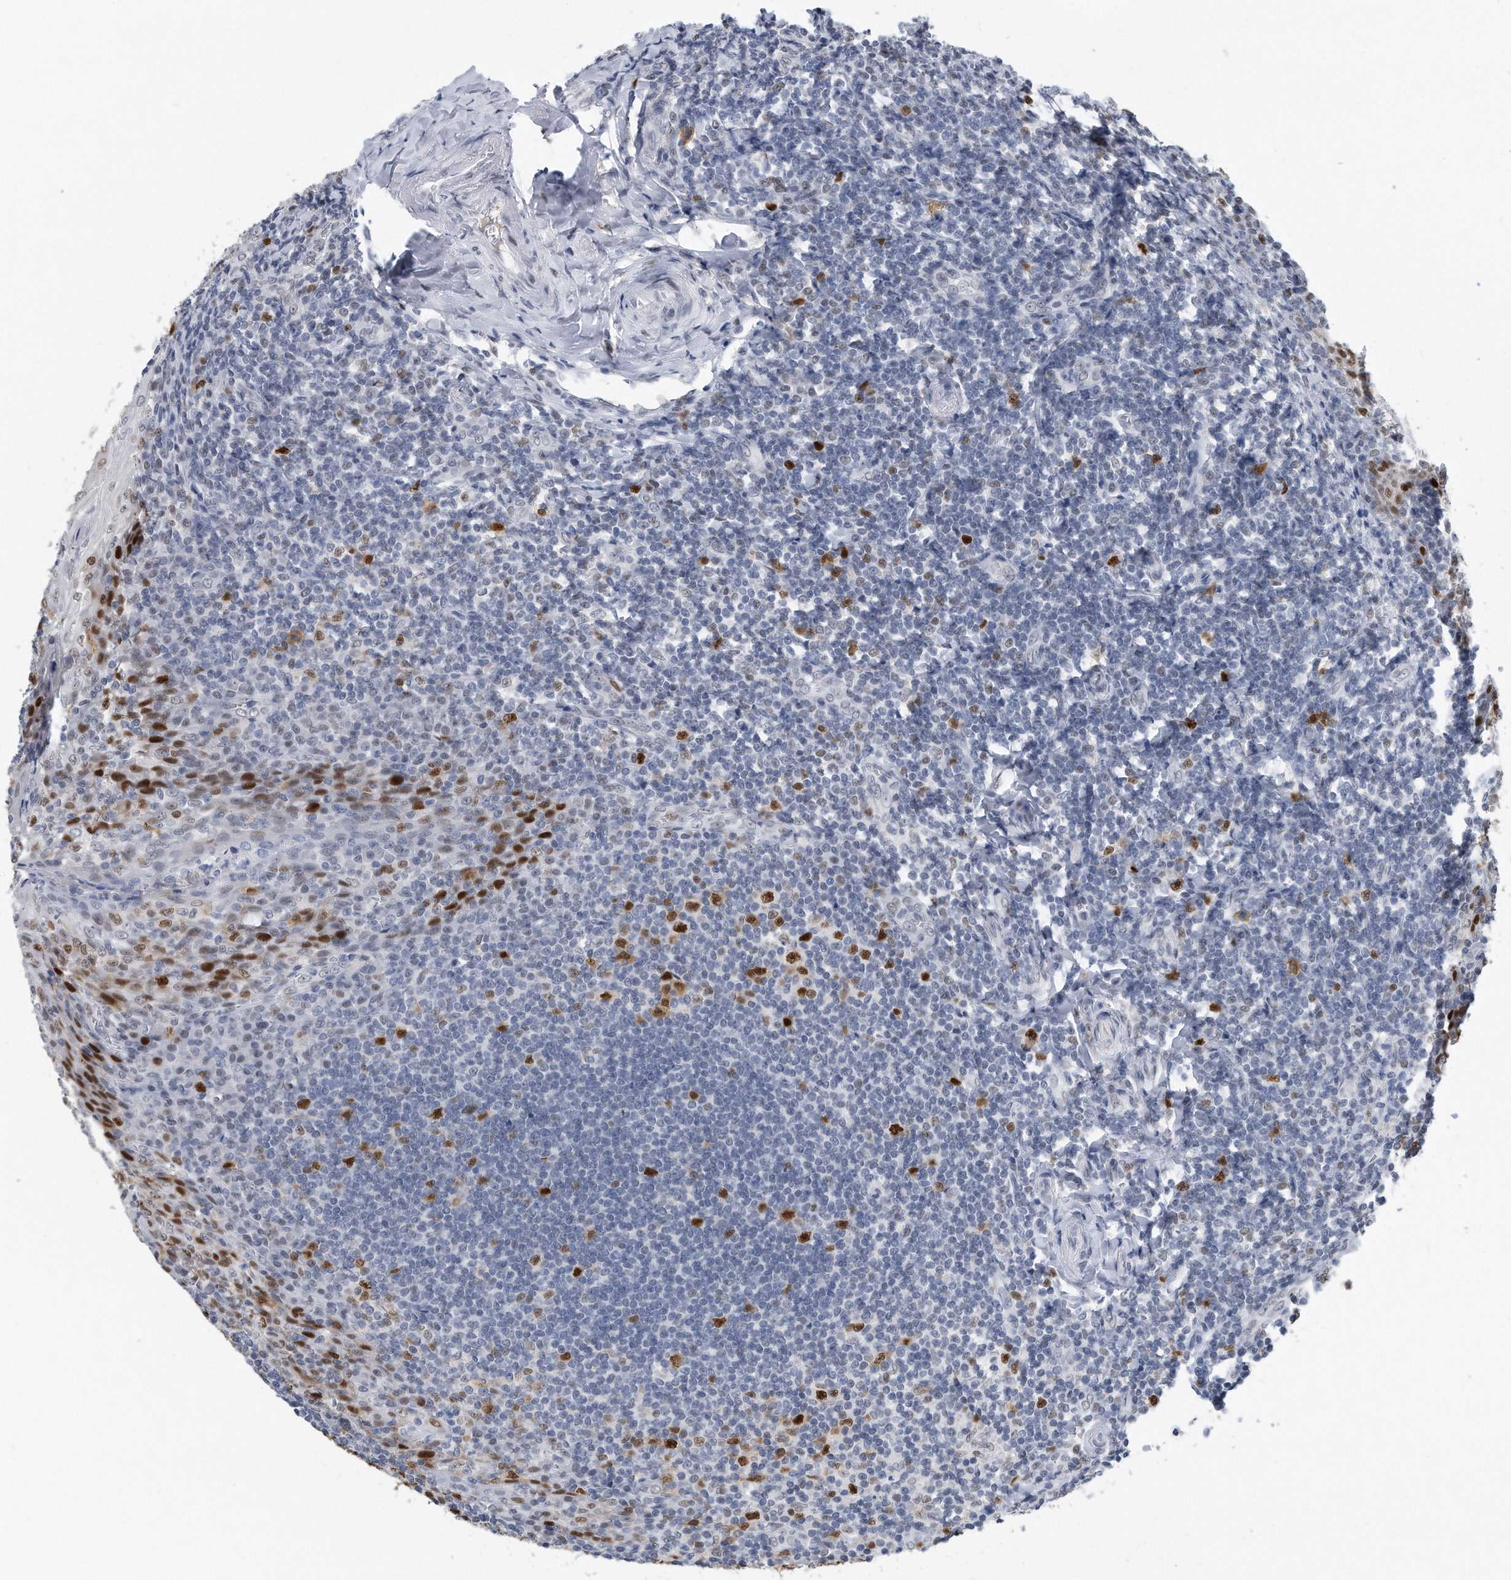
{"staining": {"intensity": "strong", "quantity": ">75%", "location": "nuclear"}, "tissue": "tonsil", "cell_type": "Germinal center cells", "image_type": "normal", "snomed": [{"axis": "morphology", "description": "Normal tissue, NOS"}, {"axis": "topography", "description": "Tonsil"}], "caption": "The immunohistochemical stain shows strong nuclear expression in germinal center cells of benign tonsil. The protein of interest is shown in brown color, while the nuclei are stained blue.", "gene": "PCNA", "patient": {"sex": "male", "age": 27}}